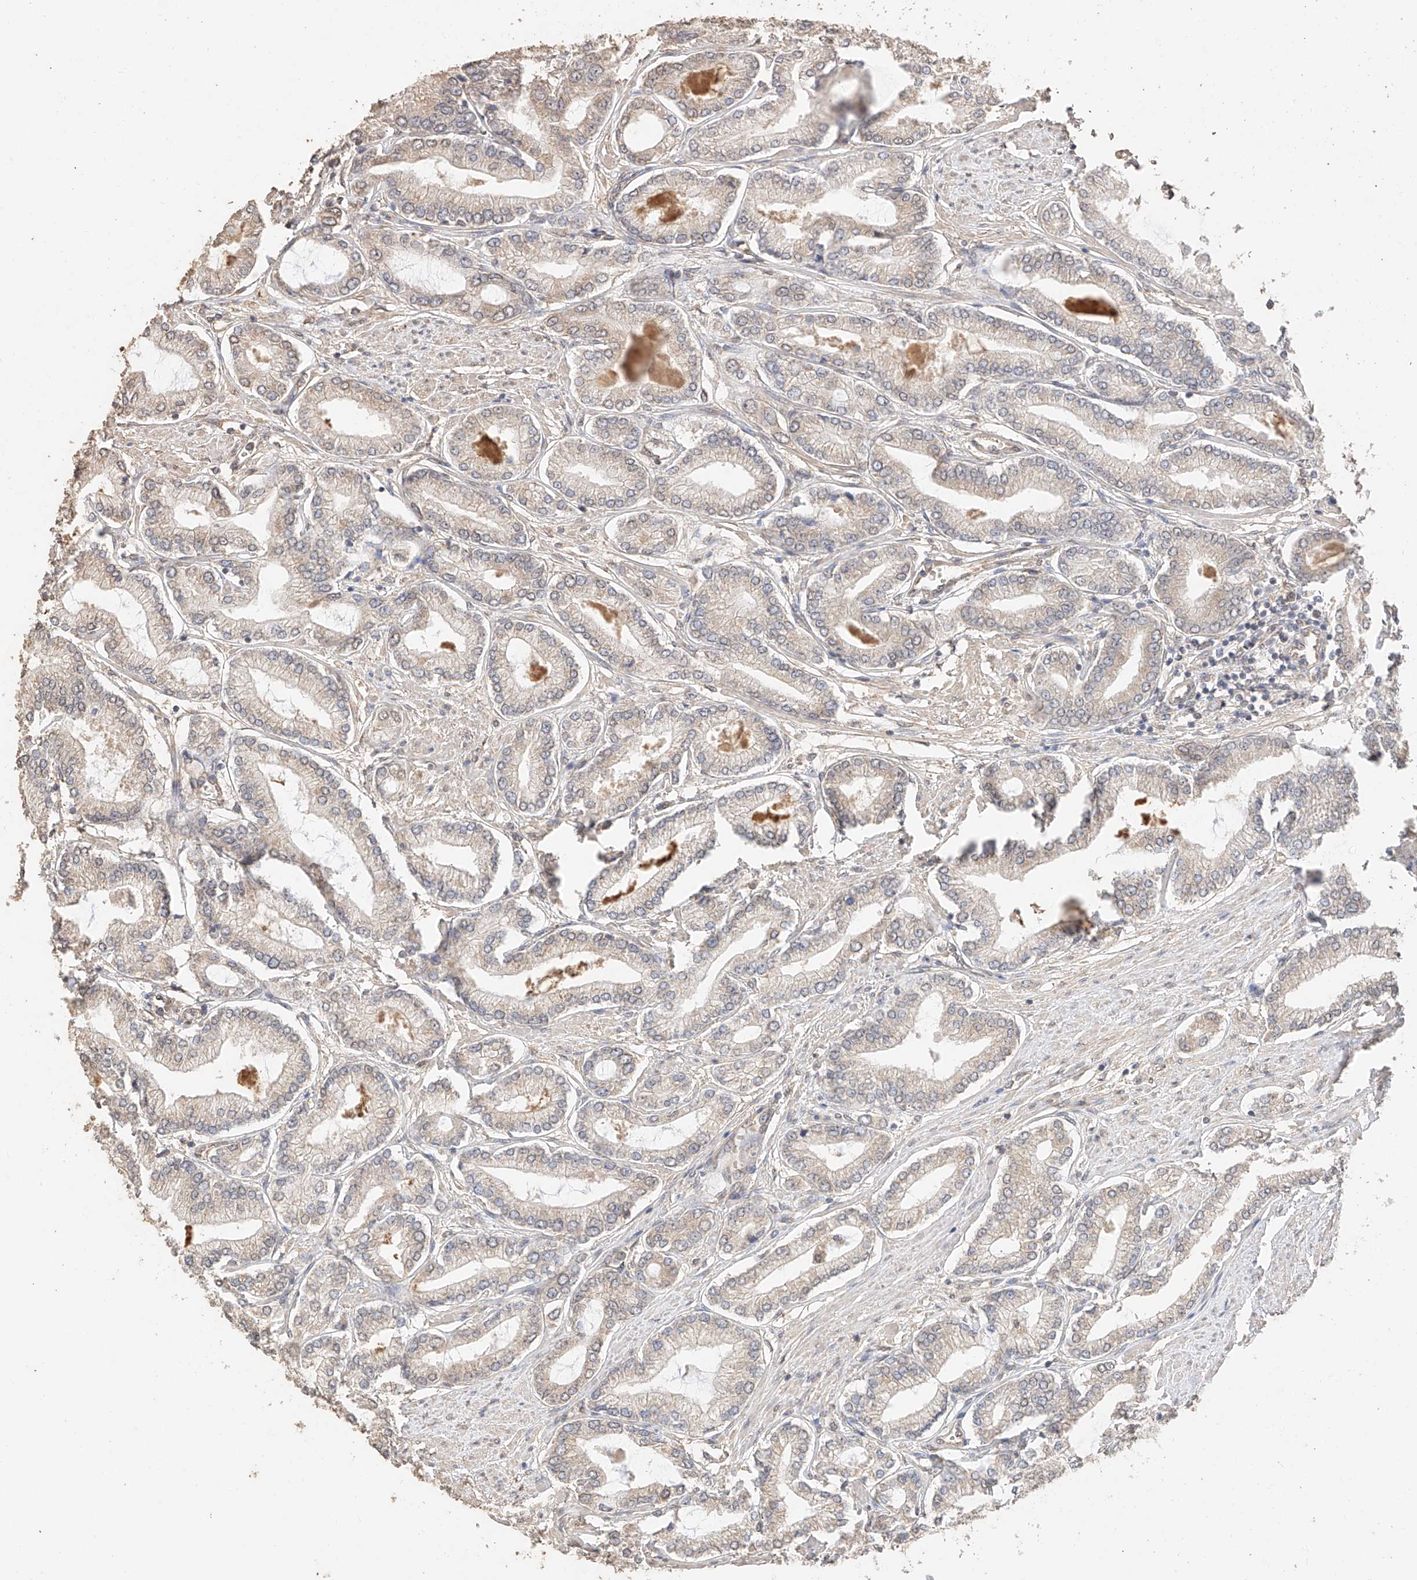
{"staining": {"intensity": "weak", "quantity": "25%-75%", "location": "cytoplasmic/membranous"}, "tissue": "prostate cancer", "cell_type": "Tumor cells", "image_type": "cancer", "snomed": [{"axis": "morphology", "description": "Adenocarcinoma, Low grade"}, {"axis": "topography", "description": "Prostate"}], "caption": "Protein staining displays weak cytoplasmic/membranous positivity in about 25%-75% of tumor cells in prostate adenocarcinoma (low-grade).", "gene": "IL22RA2", "patient": {"sex": "male", "age": 63}}